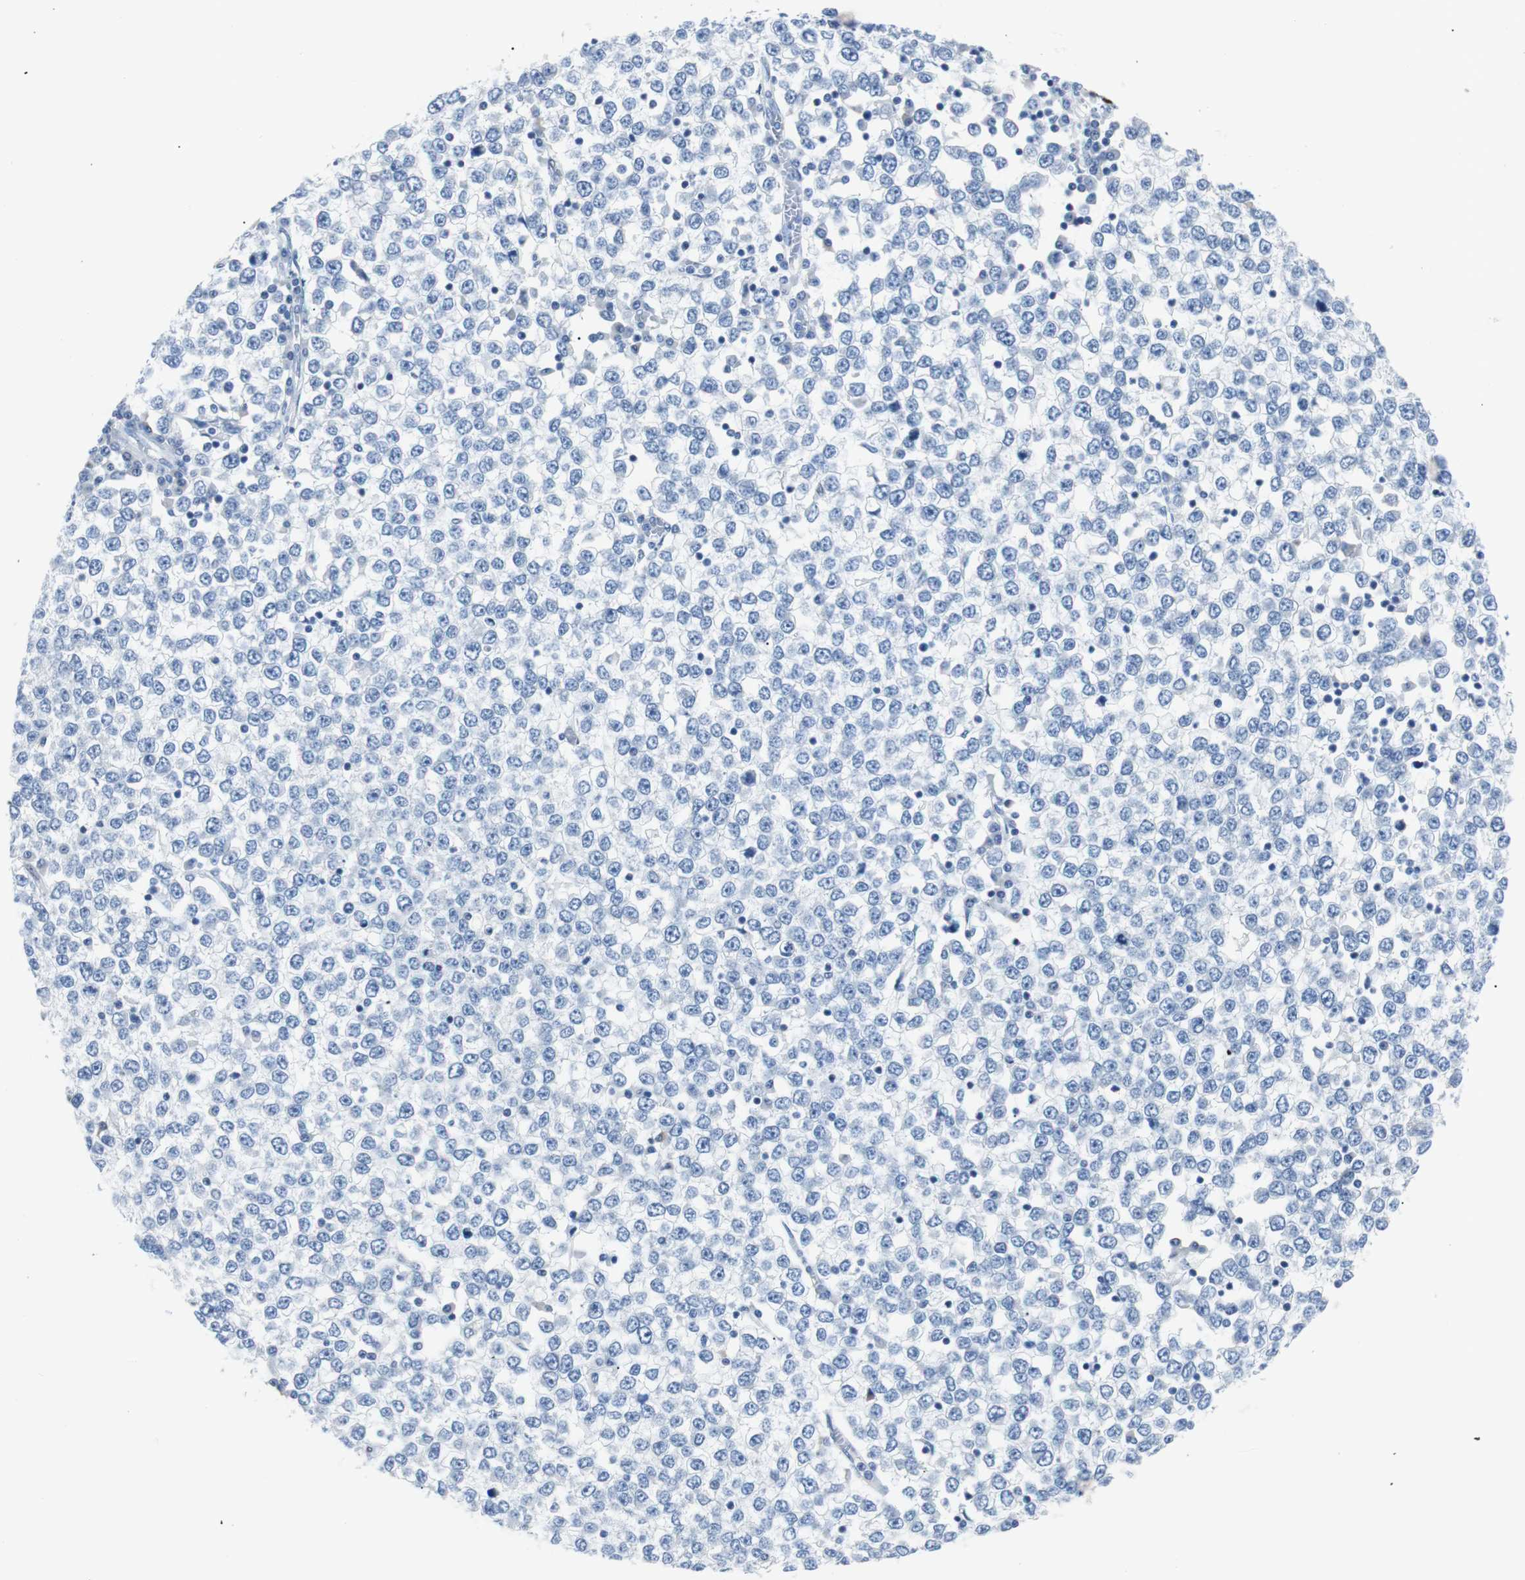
{"staining": {"intensity": "negative", "quantity": "none", "location": "none"}, "tissue": "testis cancer", "cell_type": "Tumor cells", "image_type": "cancer", "snomed": [{"axis": "morphology", "description": "Seminoma, NOS"}, {"axis": "topography", "description": "Testis"}], "caption": "Tumor cells show no significant positivity in testis cancer.", "gene": "JUN", "patient": {"sex": "male", "age": 65}}